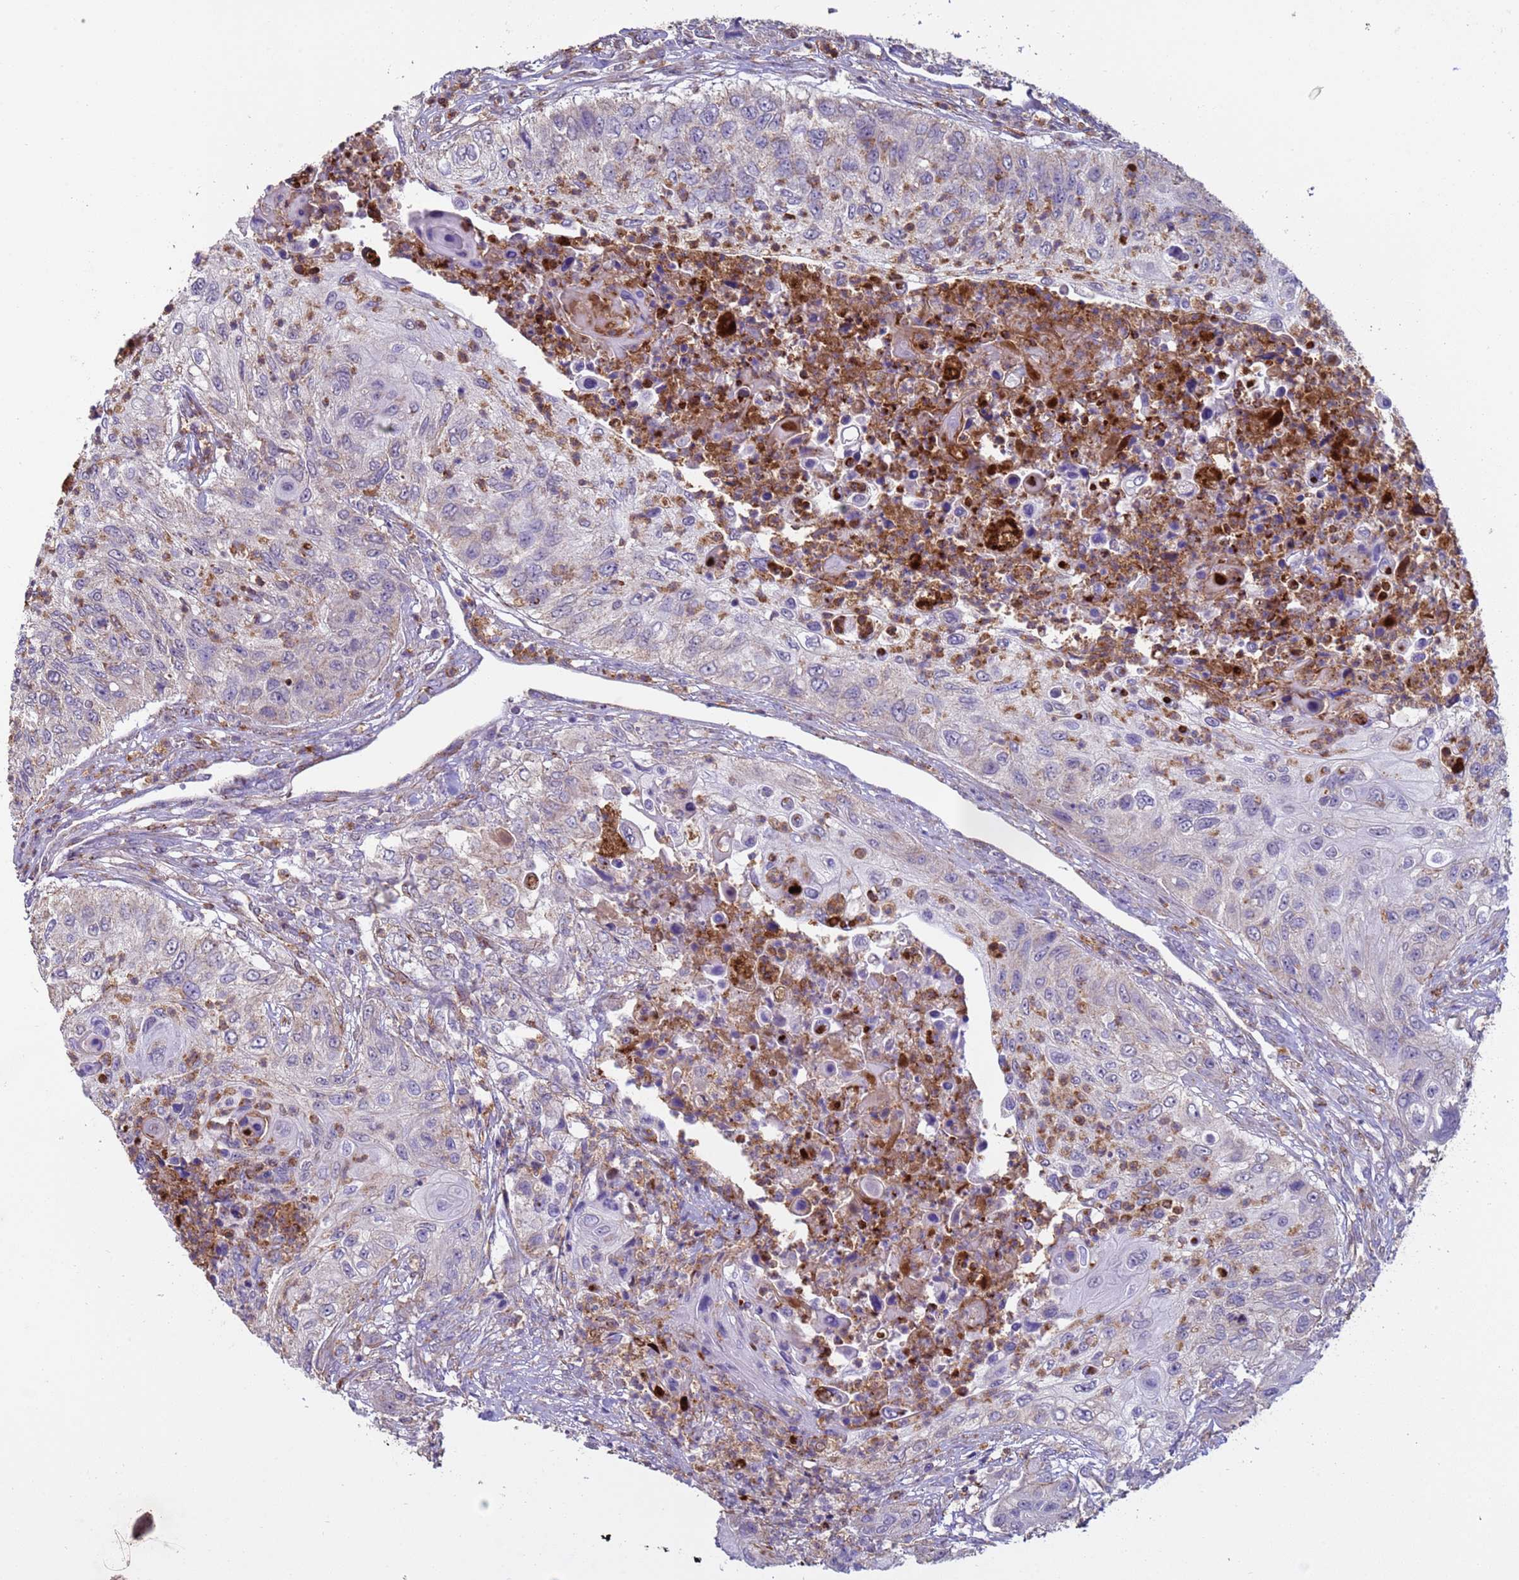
{"staining": {"intensity": "weak", "quantity": "25%-75%", "location": "cytoplasmic/membranous"}, "tissue": "urothelial cancer", "cell_type": "Tumor cells", "image_type": "cancer", "snomed": [{"axis": "morphology", "description": "Urothelial carcinoma, High grade"}, {"axis": "topography", "description": "Urinary bladder"}], "caption": "Immunohistochemistry (IHC) of urothelial carcinoma (high-grade) exhibits low levels of weak cytoplasmic/membranous staining in approximately 25%-75% of tumor cells.", "gene": "GASK1A", "patient": {"sex": "female", "age": 60}}